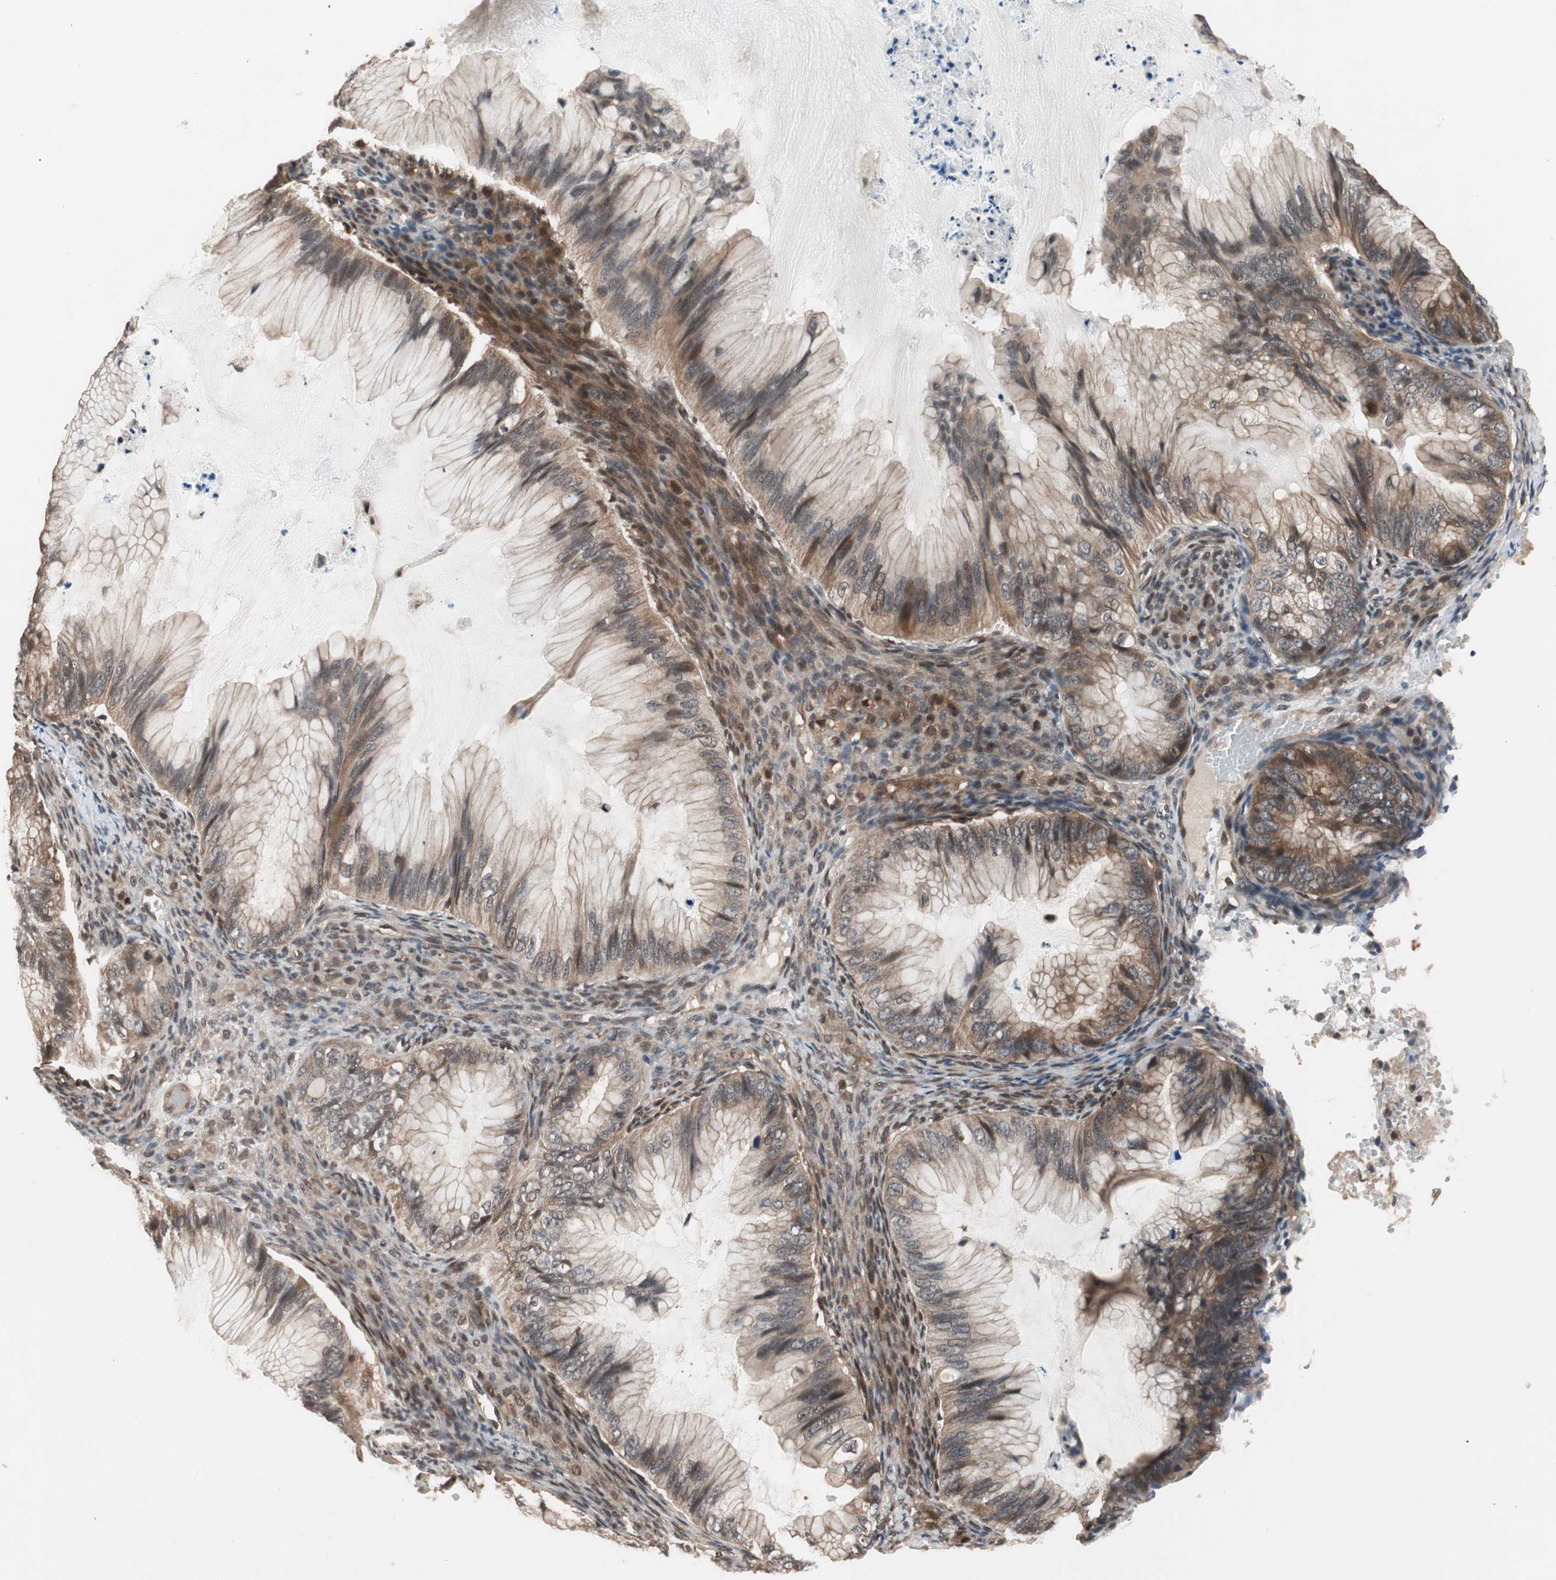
{"staining": {"intensity": "strong", "quantity": ">75%", "location": "cytoplasmic/membranous"}, "tissue": "ovarian cancer", "cell_type": "Tumor cells", "image_type": "cancer", "snomed": [{"axis": "morphology", "description": "Cystadenocarcinoma, mucinous, NOS"}, {"axis": "topography", "description": "Ovary"}], "caption": "This is an image of immunohistochemistry staining of ovarian cancer (mucinous cystadenocarcinoma), which shows strong staining in the cytoplasmic/membranous of tumor cells.", "gene": "GART", "patient": {"sex": "female", "age": 36}}